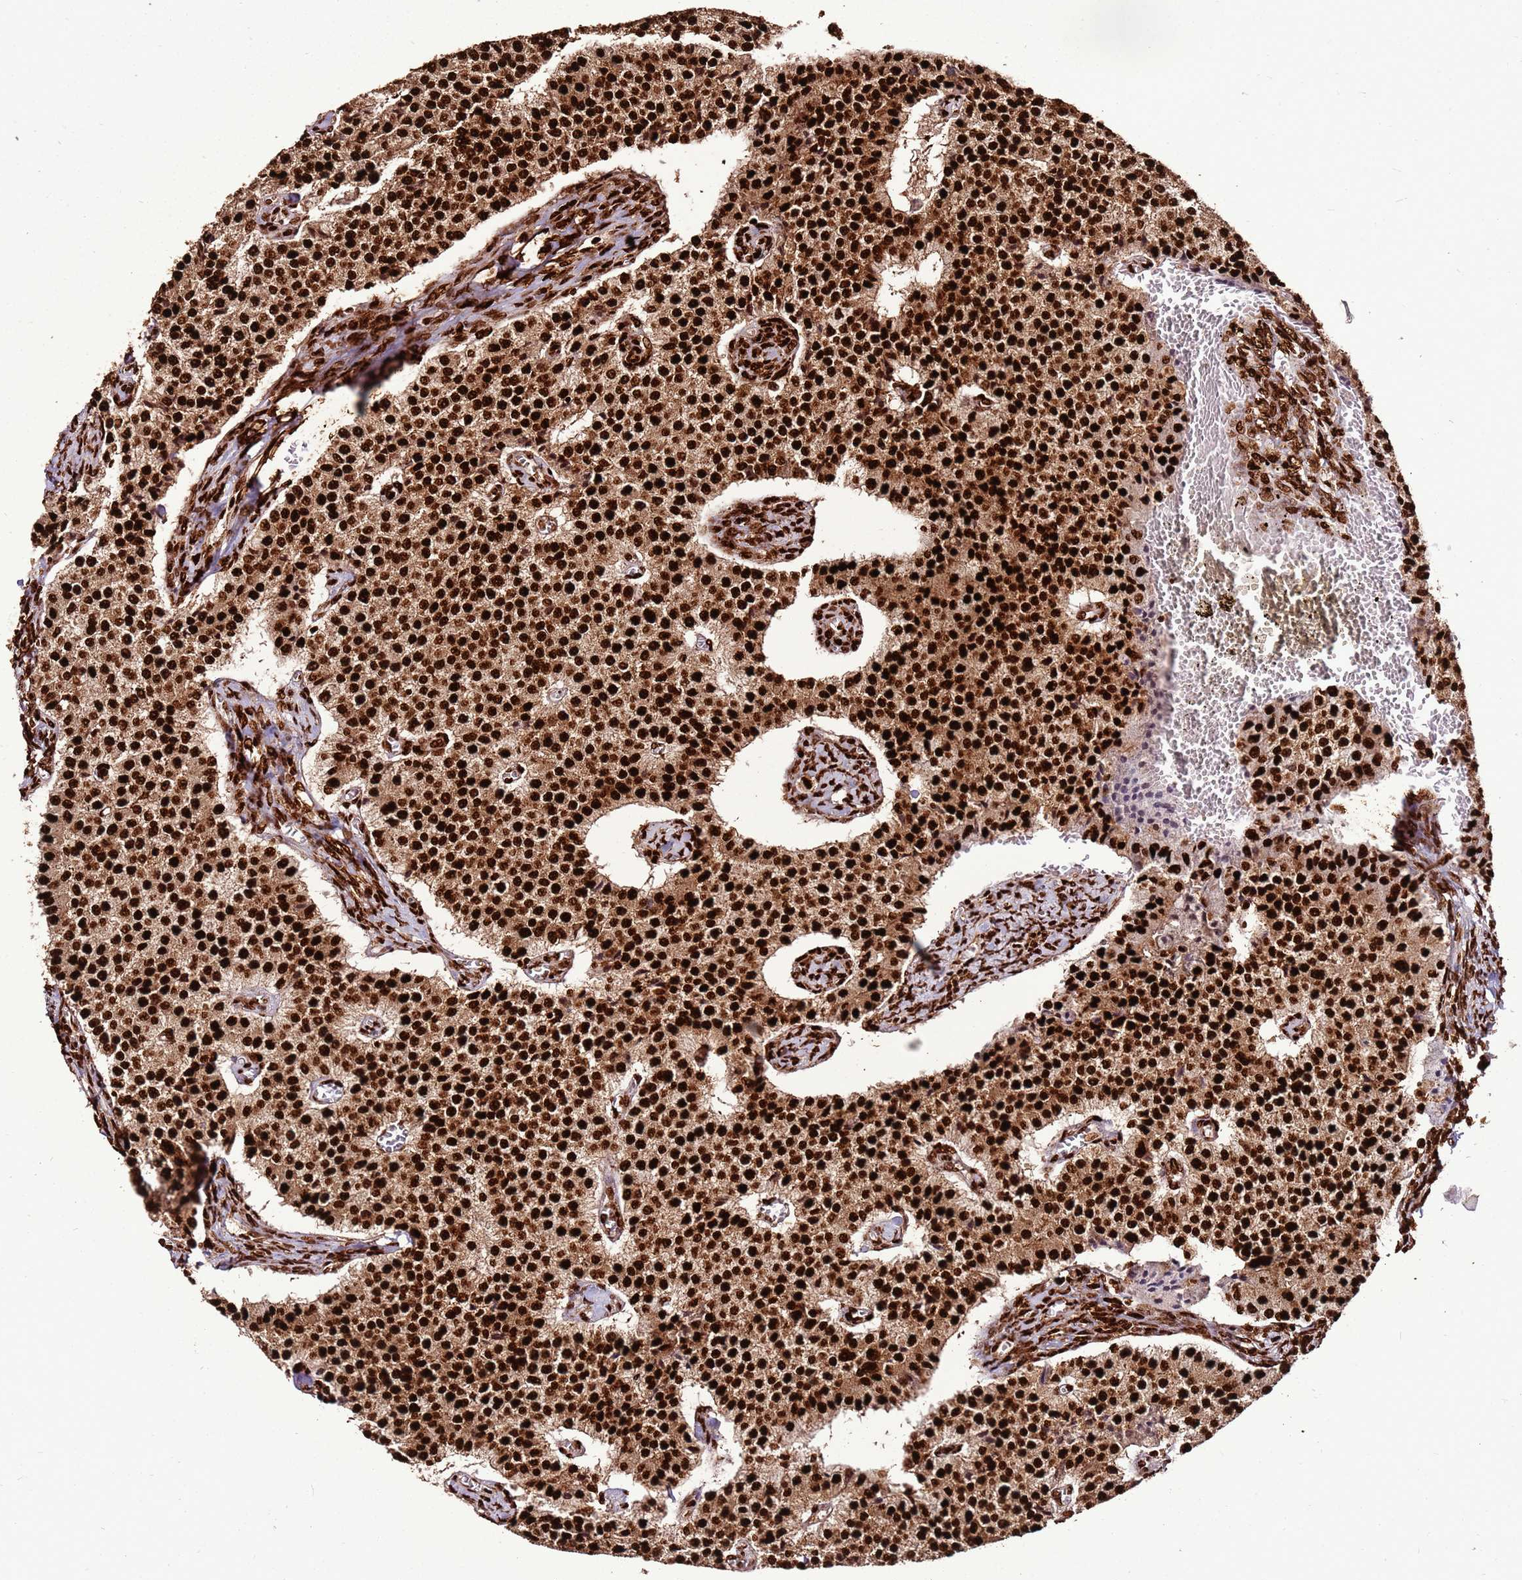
{"staining": {"intensity": "strong", "quantity": ">75%", "location": "cytoplasmic/membranous,nuclear"}, "tissue": "carcinoid", "cell_type": "Tumor cells", "image_type": "cancer", "snomed": [{"axis": "morphology", "description": "Carcinoid, malignant, NOS"}, {"axis": "topography", "description": "Colon"}], "caption": "Malignant carcinoid stained with a brown dye shows strong cytoplasmic/membranous and nuclear positive expression in about >75% of tumor cells.", "gene": "HNRNPAB", "patient": {"sex": "female", "age": 52}}